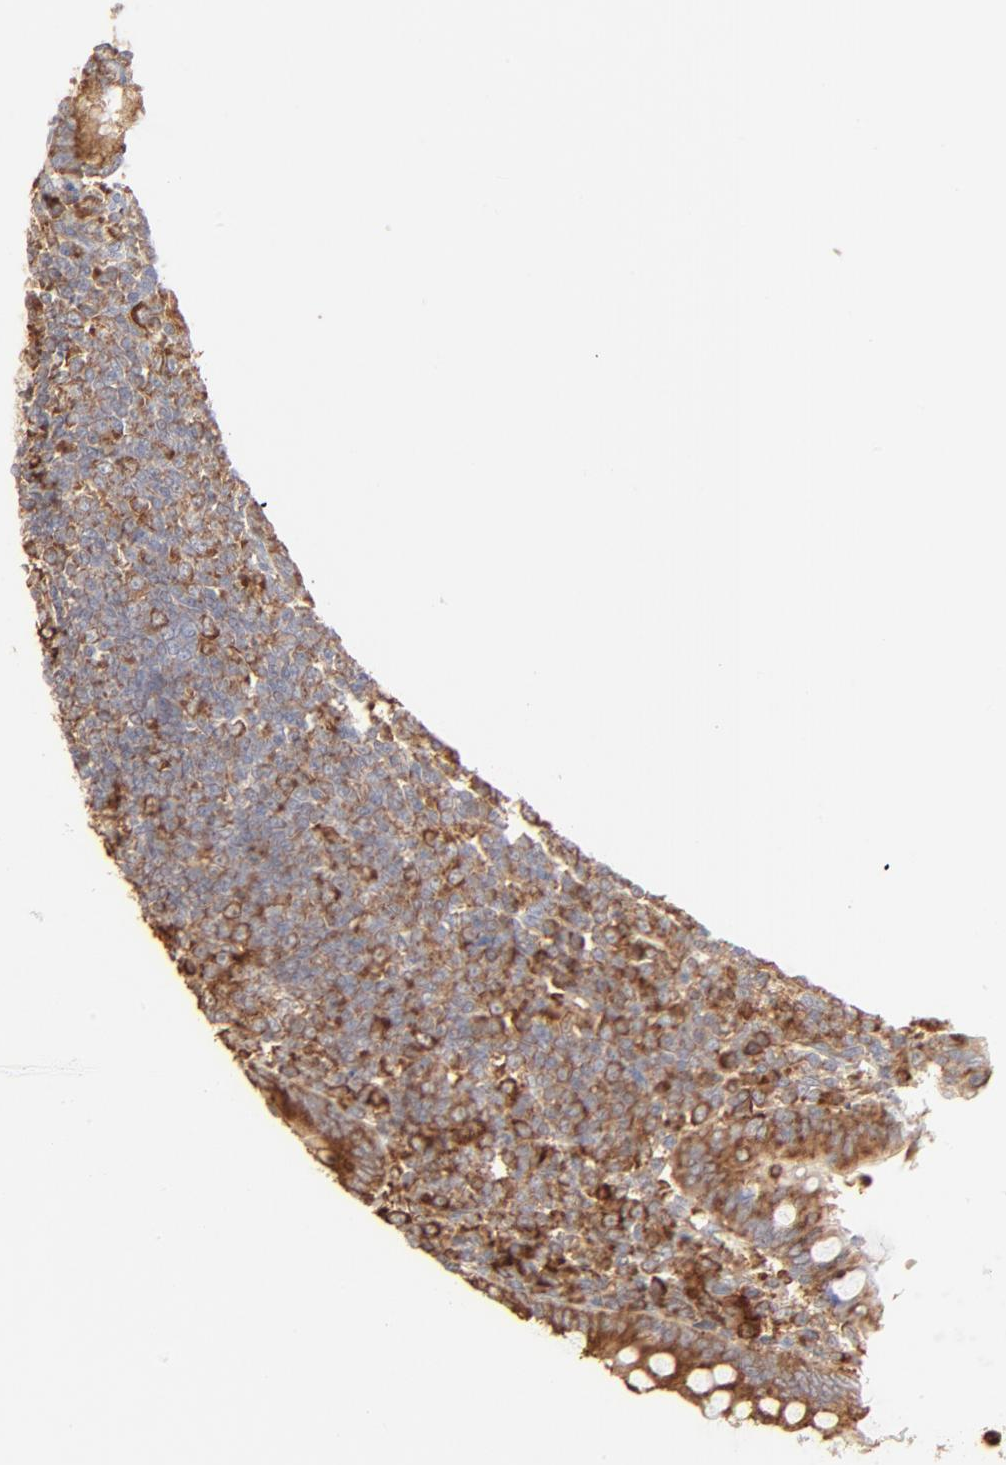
{"staining": {"intensity": "strong", "quantity": ">75%", "location": "cytoplasmic/membranous"}, "tissue": "appendix", "cell_type": "Glandular cells", "image_type": "normal", "snomed": [{"axis": "morphology", "description": "Normal tissue, NOS"}, {"axis": "topography", "description": "Appendix"}], "caption": "Immunohistochemistry (IHC) photomicrograph of unremarkable appendix stained for a protein (brown), which reveals high levels of strong cytoplasmic/membranous expression in about >75% of glandular cells.", "gene": "RPS20", "patient": {"sex": "female", "age": 66}}